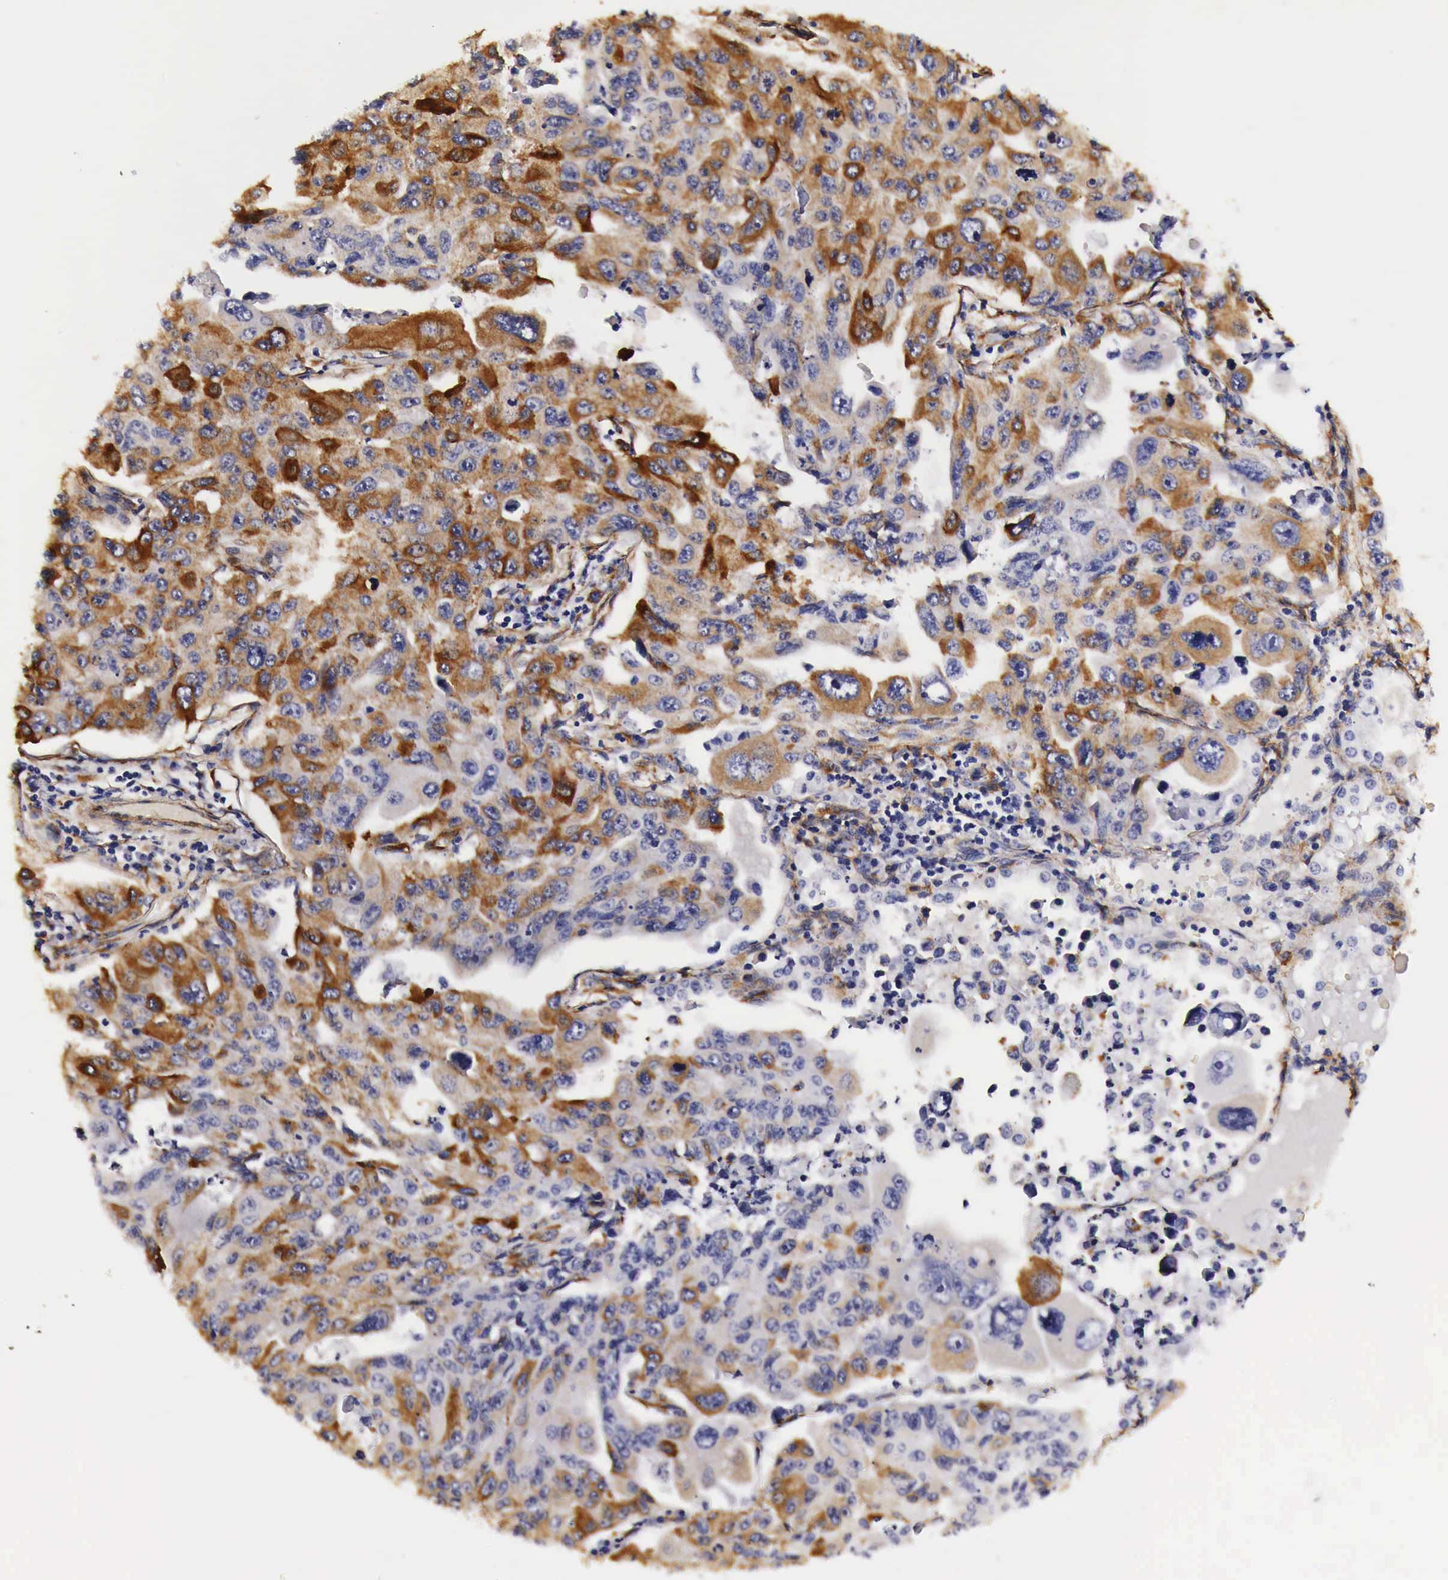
{"staining": {"intensity": "moderate", "quantity": "25%-75%", "location": "cytoplasmic/membranous"}, "tissue": "lung cancer", "cell_type": "Tumor cells", "image_type": "cancer", "snomed": [{"axis": "morphology", "description": "Adenocarcinoma, NOS"}, {"axis": "topography", "description": "Lung"}], "caption": "Lung cancer stained for a protein displays moderate cytoplasmic/membranous positivity in tumor cells. (brown staining indicates protein expression, while blue staining denotes nuclei).", "gene": "LAMB2", "patient": {"sex": "male", "age": 64}}